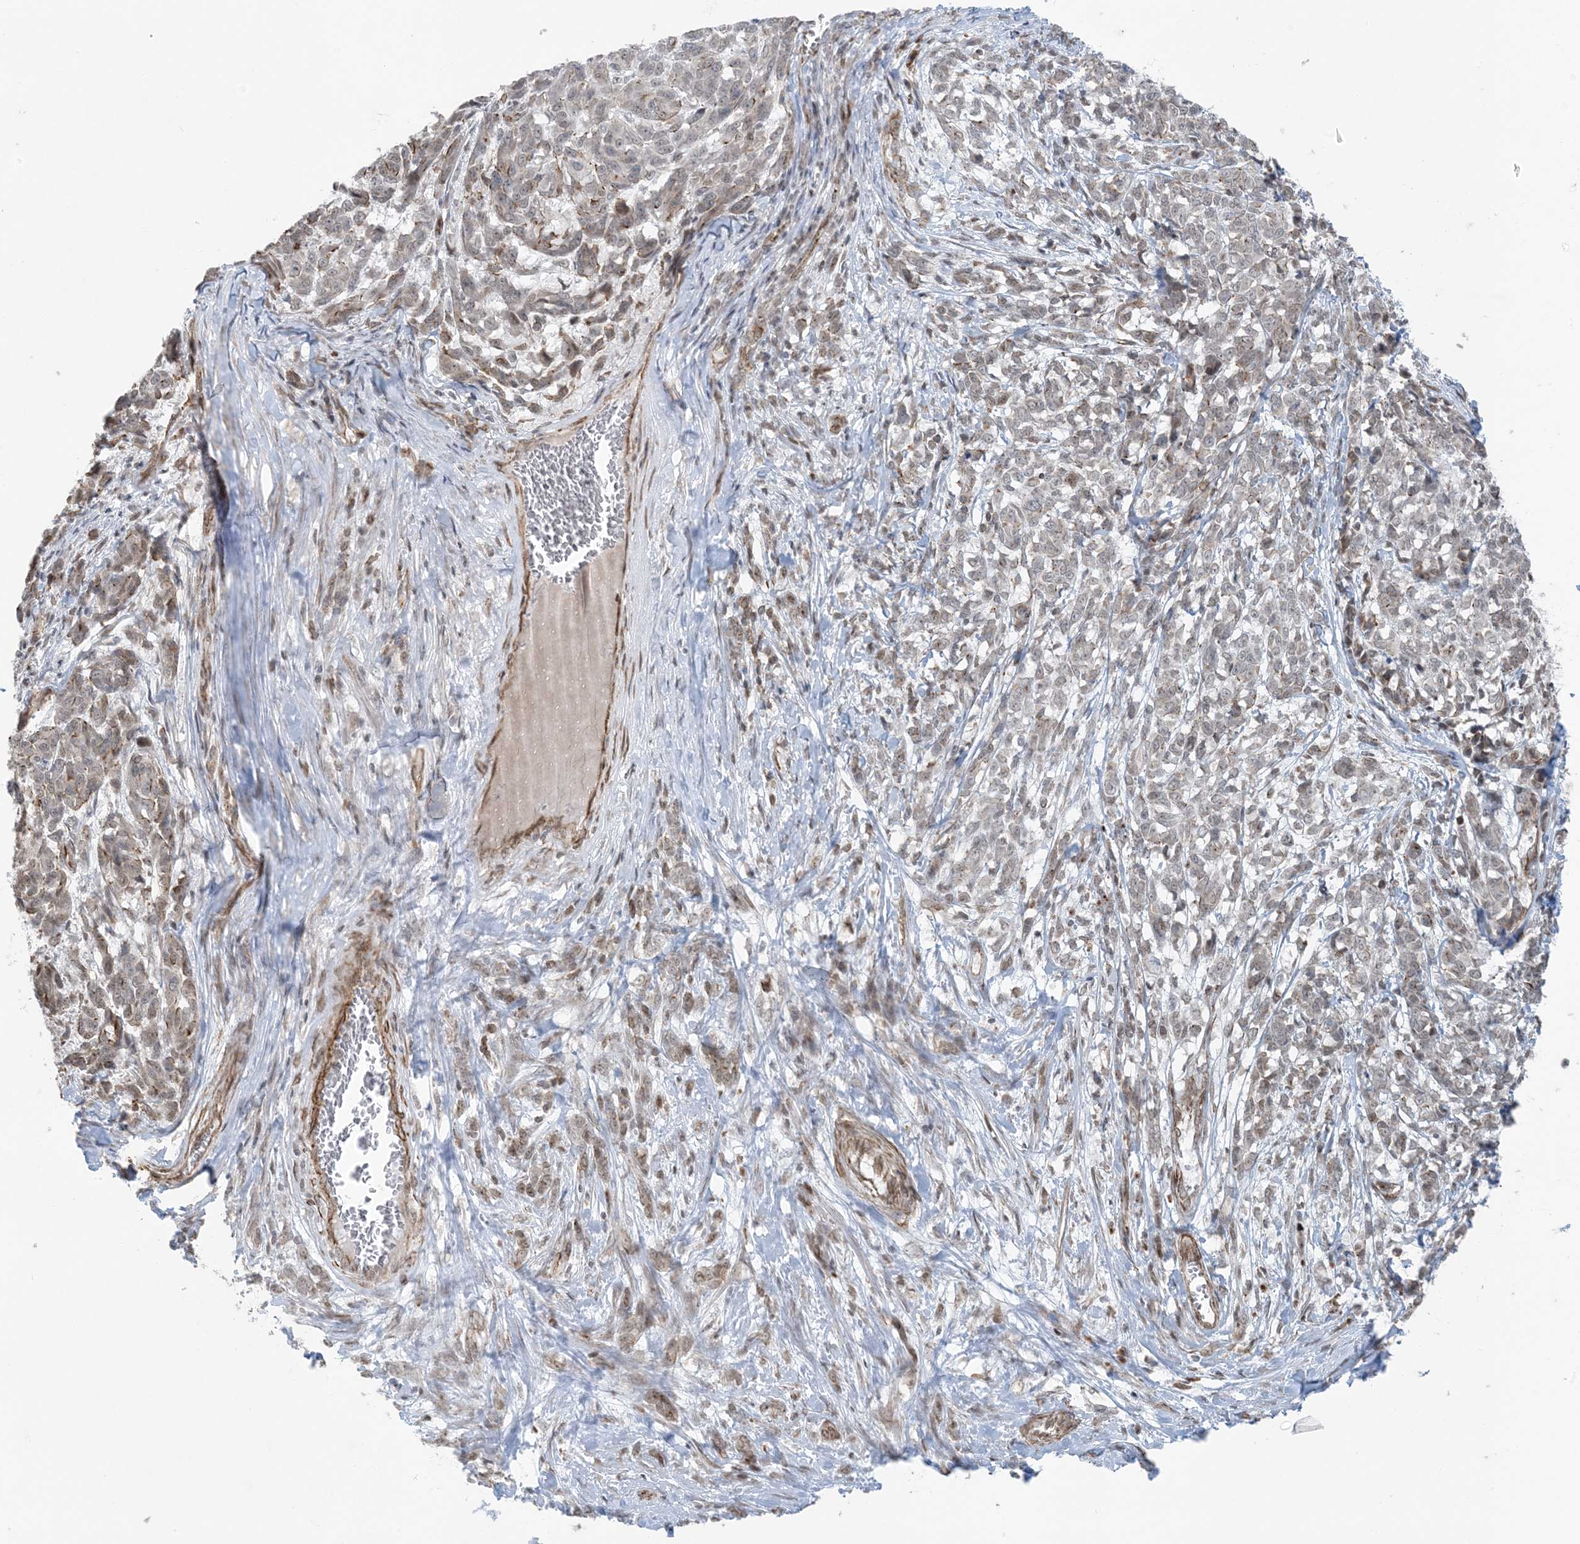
{"staining": {"intensity": "negative", "quantity": "none", "location": "none"}, "tissue": "melanoma", "cell_type": "Tumor cells", "image_type": "cancer", "snomed": [{"axis": "morphology", "description": "Malignant melanoma, NOS"}, {"axis": "topography", "description": "Skin"}], "caption": "Immunohistochemistry (IHC) of malignant melanoma shows no staining in tumor cells.", "gene": "CHCHD4", "patient": {"sex": "male", "age": 49}}